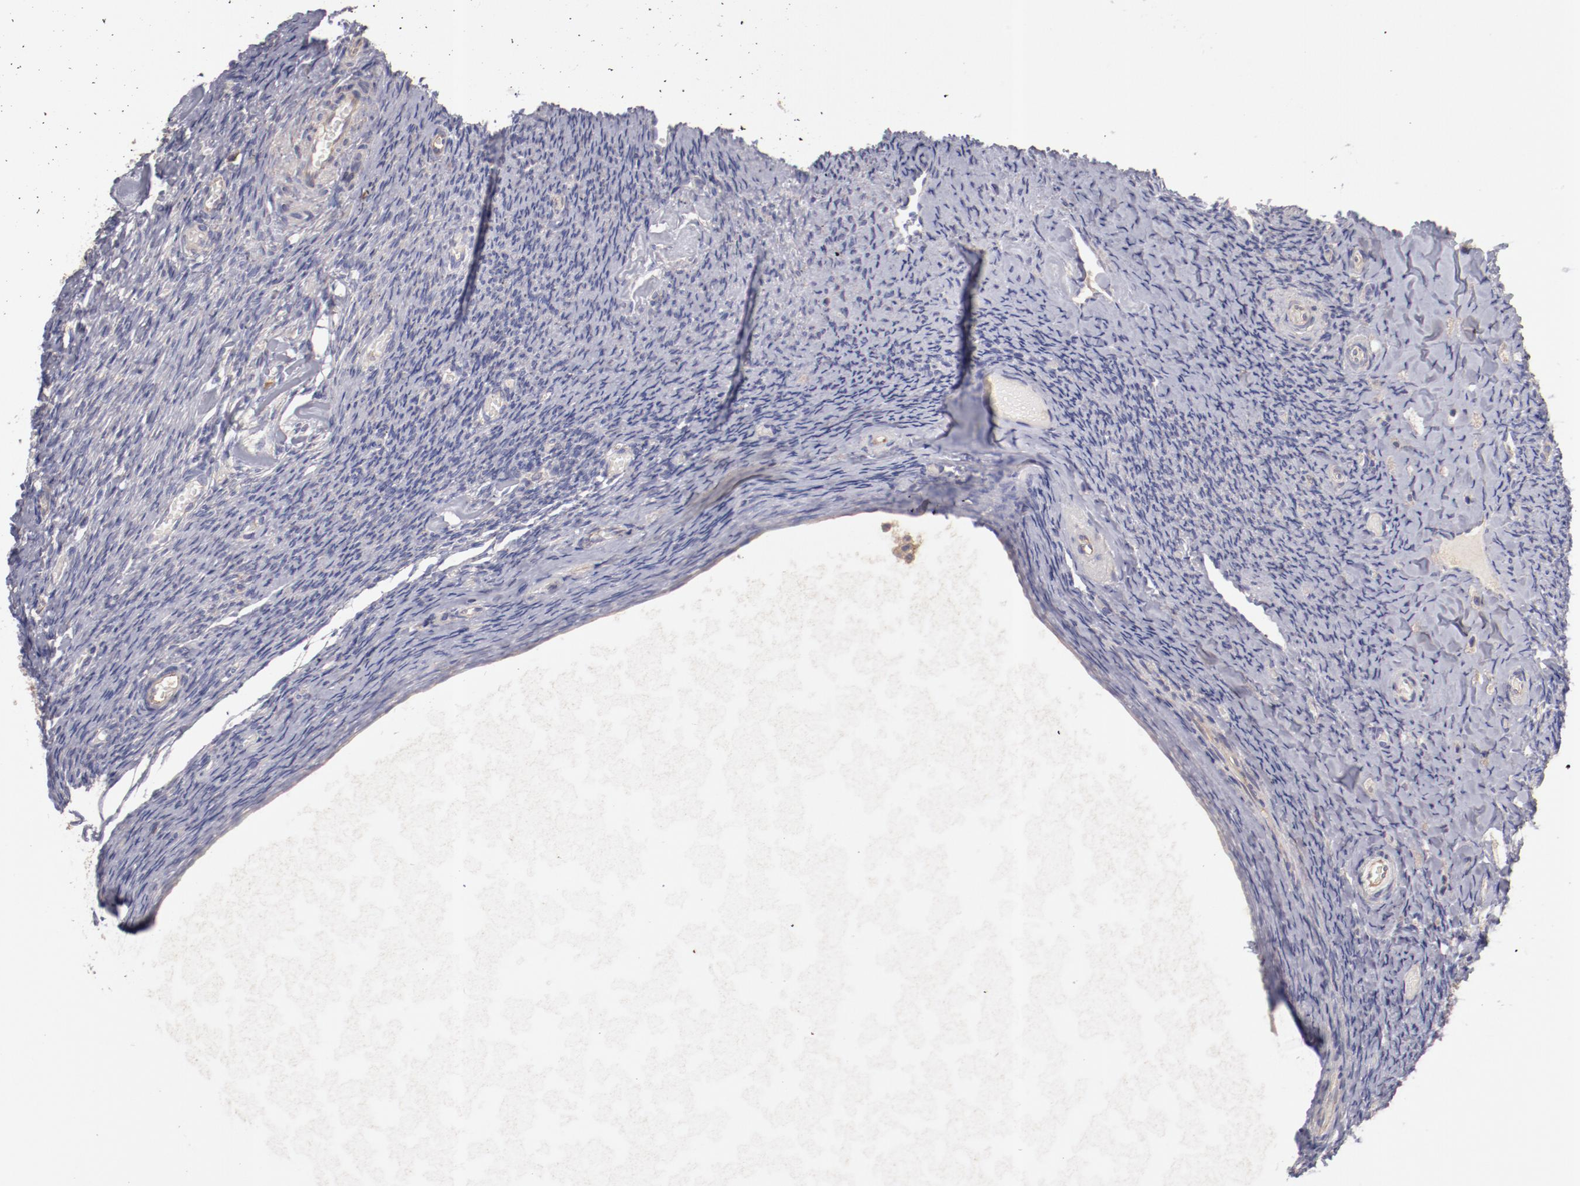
{"staining": {"intensity": "weak", "quantity": "<25%", "location": "cytoplasmic/membranous"}, "tissue": "ovary", "cell_type": "Ovarian stroma cells", "image_type": "normal", "snomed": [{"axis": "morphology", "description": "Normal tissue, NOS"}, {"axis": "topography", "description": "Ovary"}], "caption": "An immunohistochemistry (IHC) micrograph of benign ovary is shown. There is no staining in ovarian stroma cells of ovary.", "gene": "ENTPD5", "patient": {"sex": "female", "age": 60}}